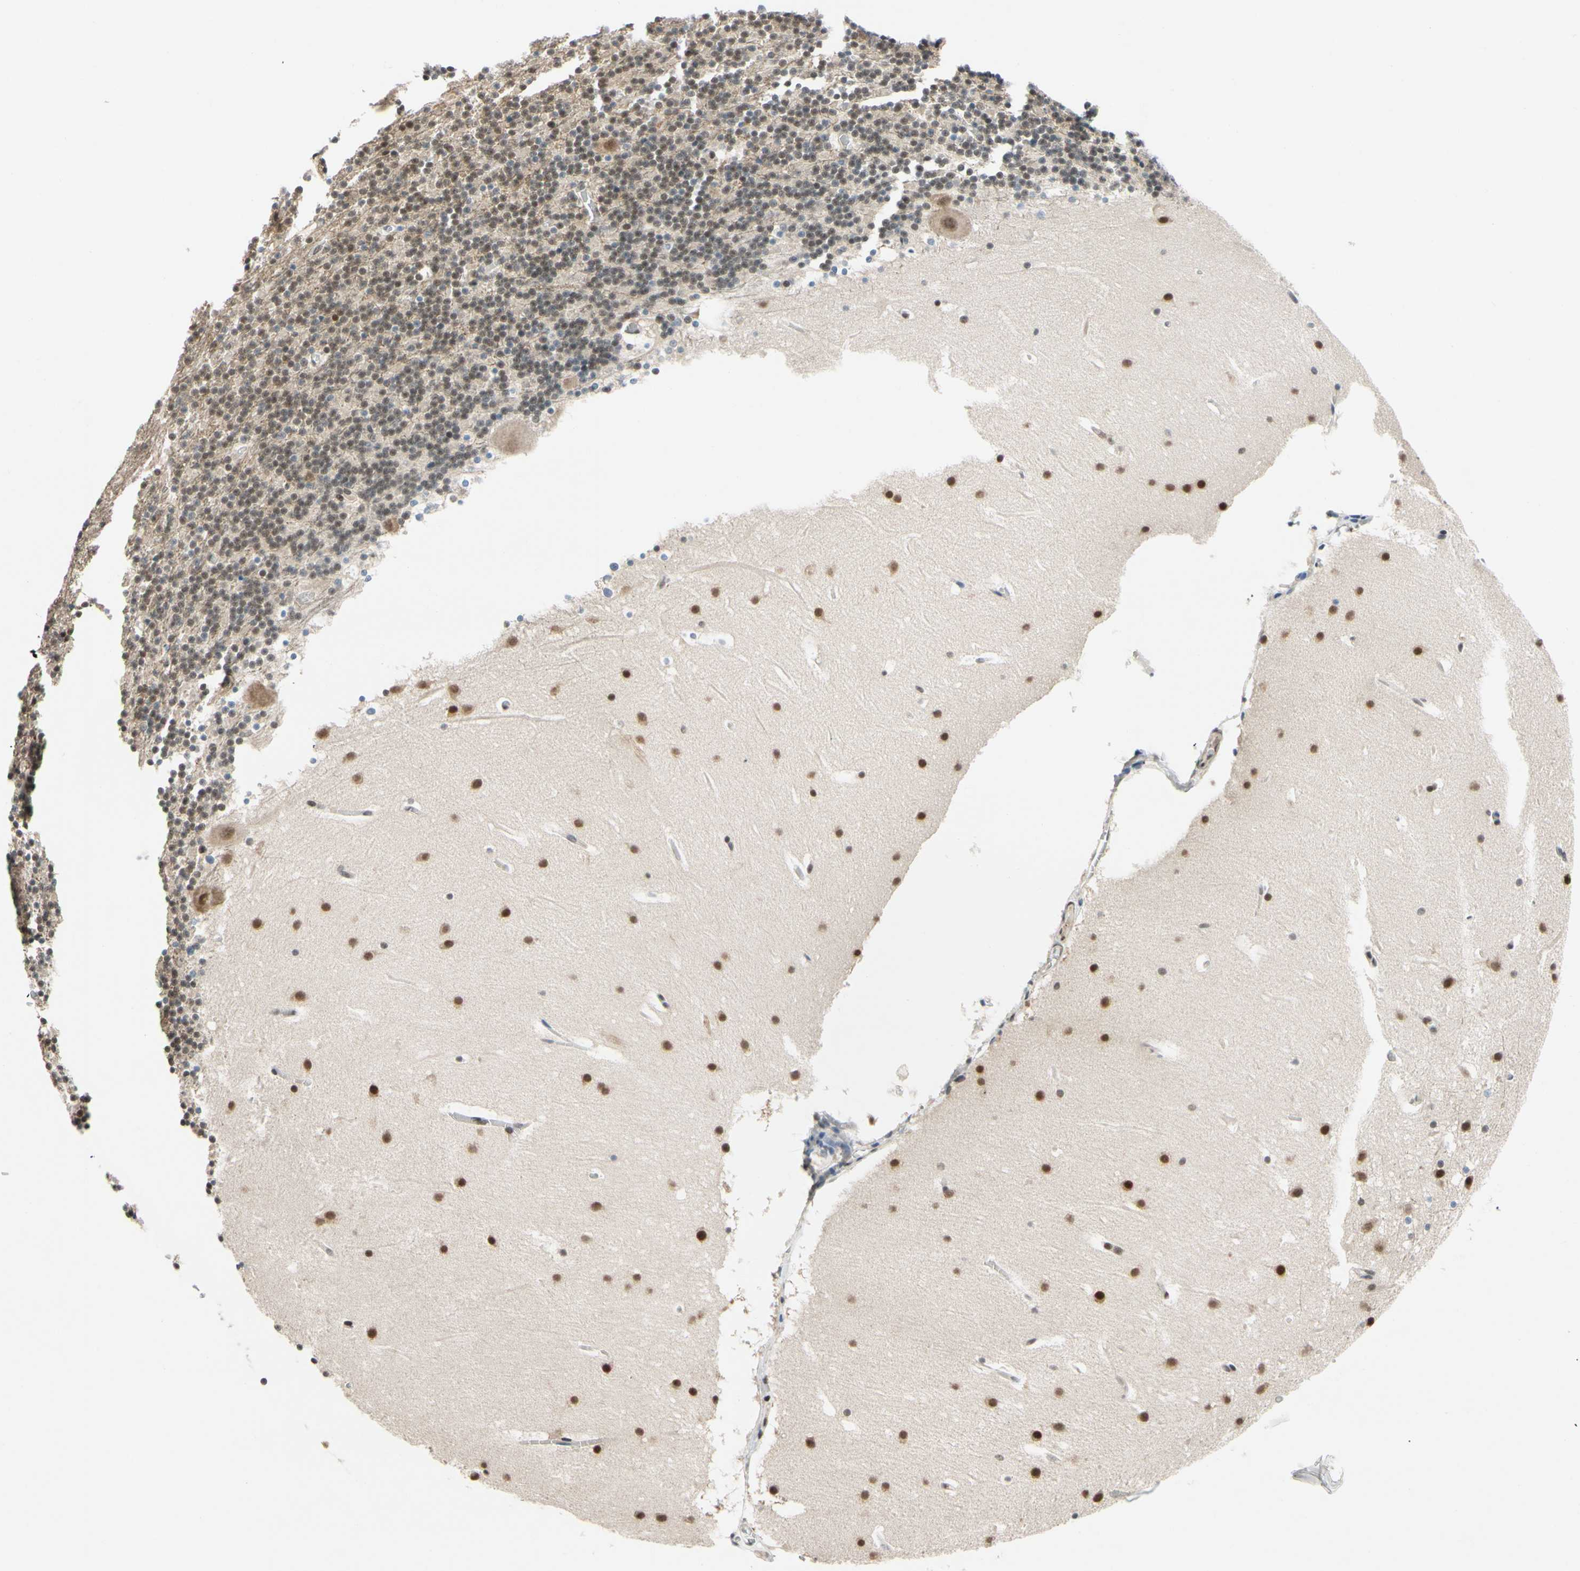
{"staining": {"intensity": "weak", "quantity": ">75%", "location": "nuclear"}, "tissue": "cerebellum", "cell_type": "Cells in granular layer", "image_type": "normal", "snomed": [{"axis": "morphology", "description": "Normal tissue, NOS"}, {"axis": "topography", "description": "Cerebellum"}], "caption": "Immunohistochemistry (IHC) (DAB) staining of normal human cerebellum displays weak nuclear protein staining in about >75% of cells in granular layer.", "gene": "TAF4", "patient": {"sex": "male", "age": 45}}